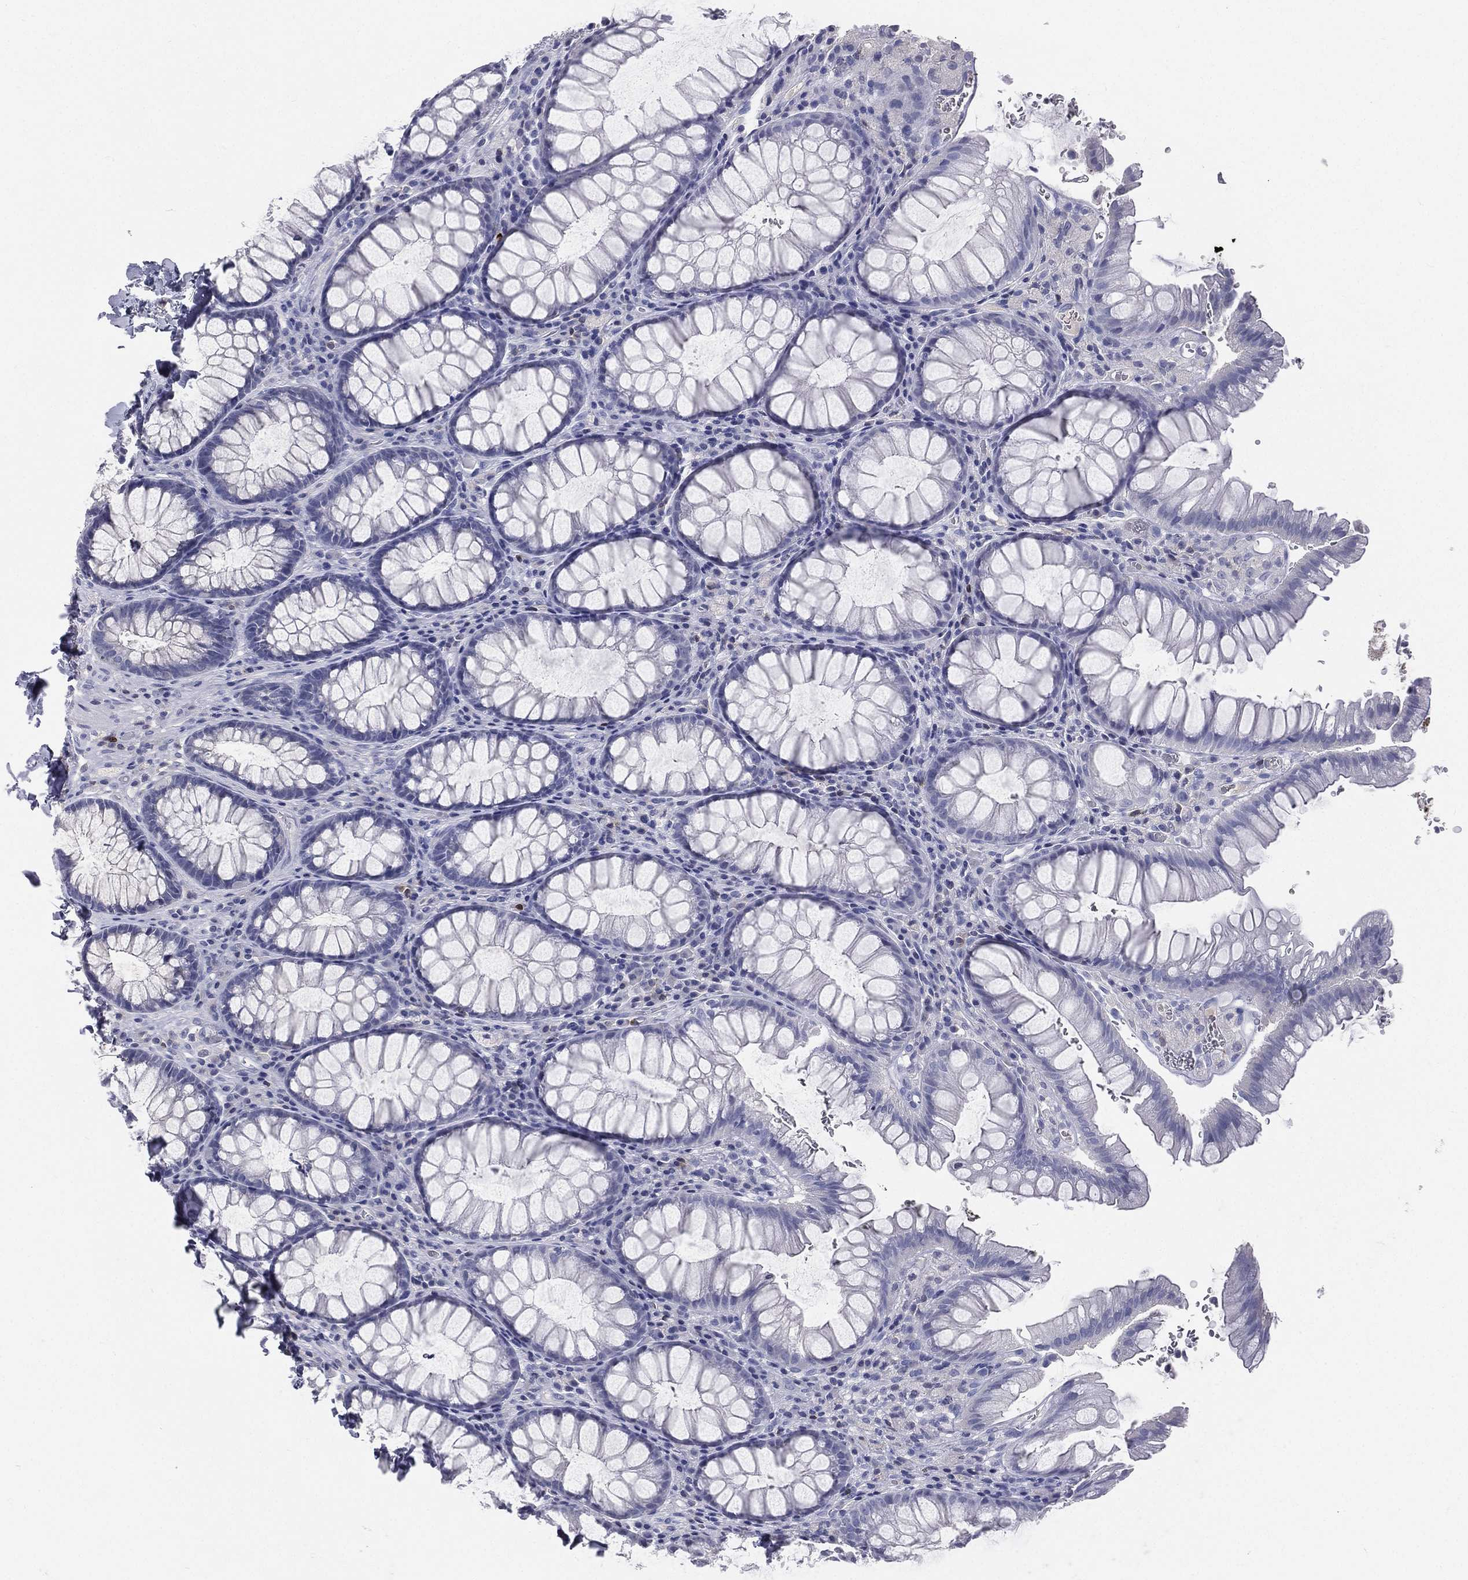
{"staining": {"intensity": "negative", "quantity": "none", "location": "none"}, "tissue": "rectum", "cell_type": "Glandular cells", "image_type": "normal", "snomed": [{"axis": "morphology", "description": "Normal tissue, NOS"}, {"axis": "topography", "description": "Rectum"}], "caption": "Unremarkable rectum was stained to show a protein in brown. There is no significant expression in glandular cells. Brightfield microscopy of immunohistochemistry (IHC) stained with DAB (3,3'-diaminobenzidine) (brown) and hematoxylin (blue), captured at high magnification.", "gene": "CD3D", "patient": {"sex": "female", "age": 68}}